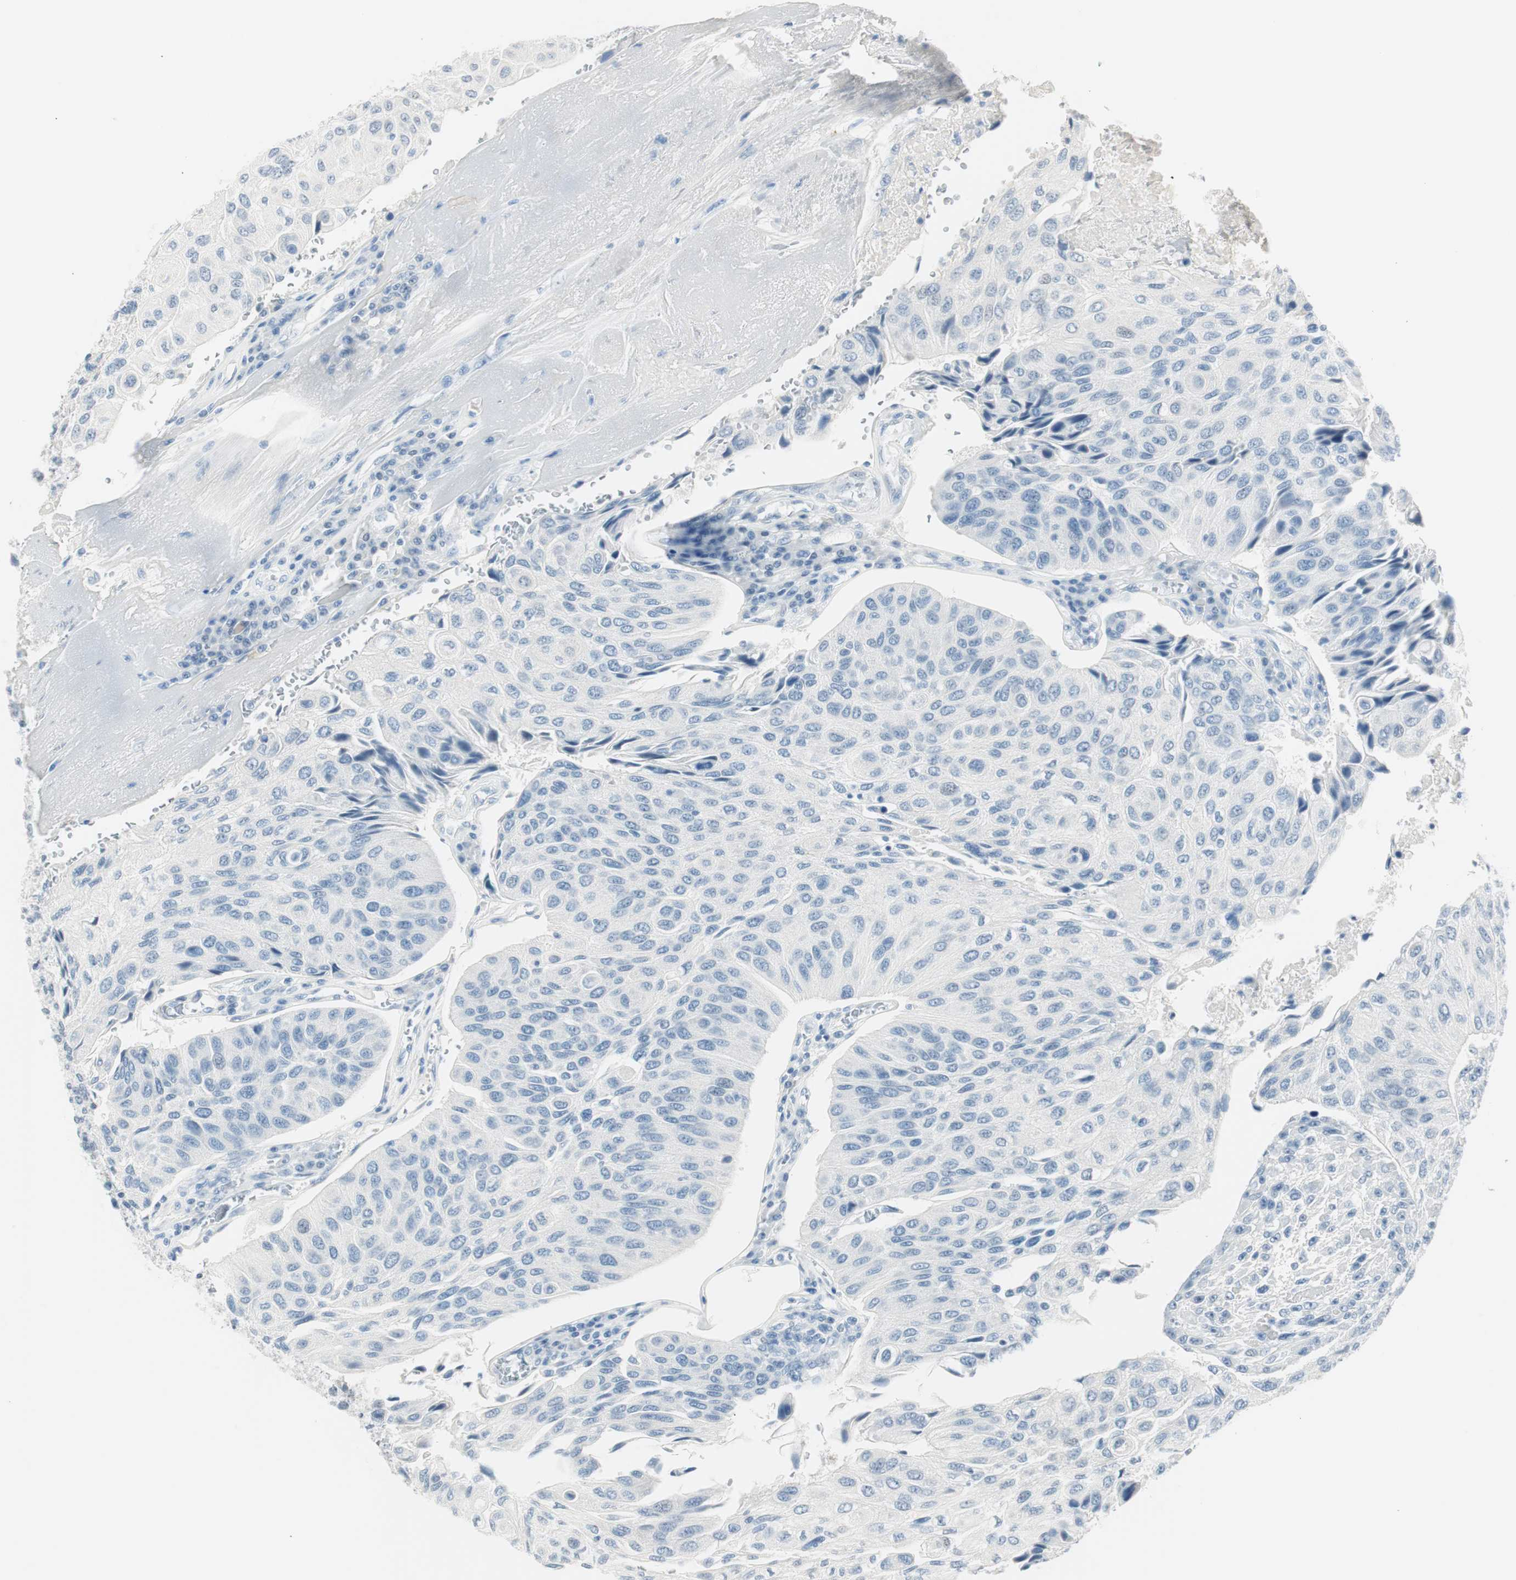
{"staining": {"intensity": "negative", "quantity": "none", "location": "none"}, "tissue": "urothelial cancer", "cell_type": "Tumor cells", "image_type": "cancer", "snomed": [{"axis": "morphology", "description": "Urothelial carcinoma, High grade"}, {"axis": "topography", "description": "Urinary bladder"}], "caption": "IHC histopathology image of neoplastic tissue: urothelial carcinoma (high-grade) stained with DAB (3,3'-diaminobenzidine) reveals no significant protein positivity in tumor cells. Brightfield microscopy of IHC stained with DAB (3,3'-diaminobenzidine) (brown) and hematoxylin (blue), captured at high magnification.", "gene": "HOXB13", "patient": {"sex": "male", "age": 66}}